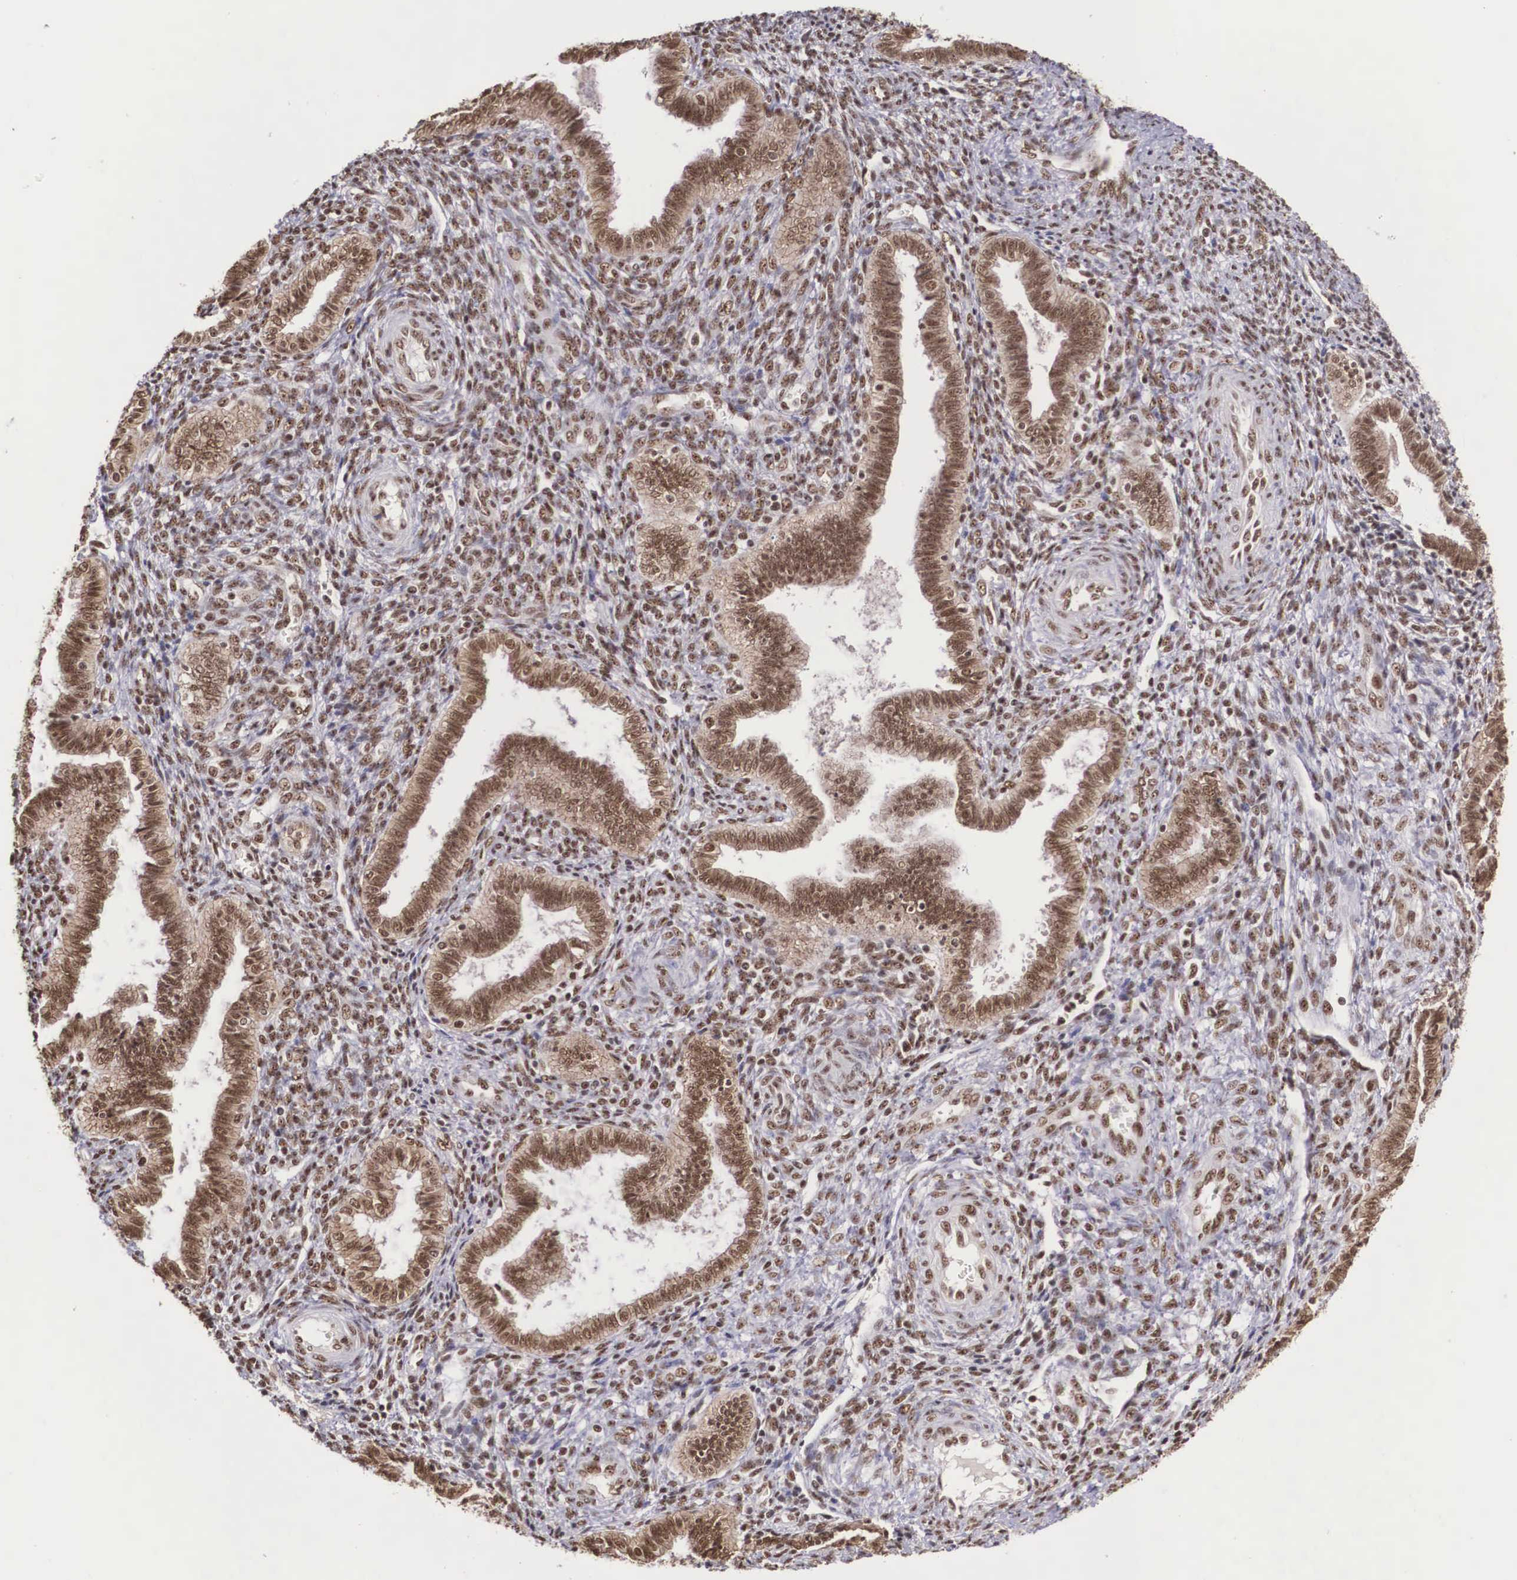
{"staining": {"intensity": "moderate", "quantity": ">75%", "location": "nuclear"}, "tissue": "endometrium", "cell_type": "Cells in endometrial stroma", "image_type": "normal", "snomed": [{"axis": "morphology", "description": "Normal tissue, NOS"}, {"axis": "topography", "description": "Endometrium"}], "caption": "Immunohistochemistry (IHC) histopathology image of benign human endometrium stained for a protein (brown), which exhibits medium levels of moderate nuclear positivity in approximately >75% of cells in endometrial stroma.", "gene": "POLR2F", "patient": {"sex": "female", "age": 36}}